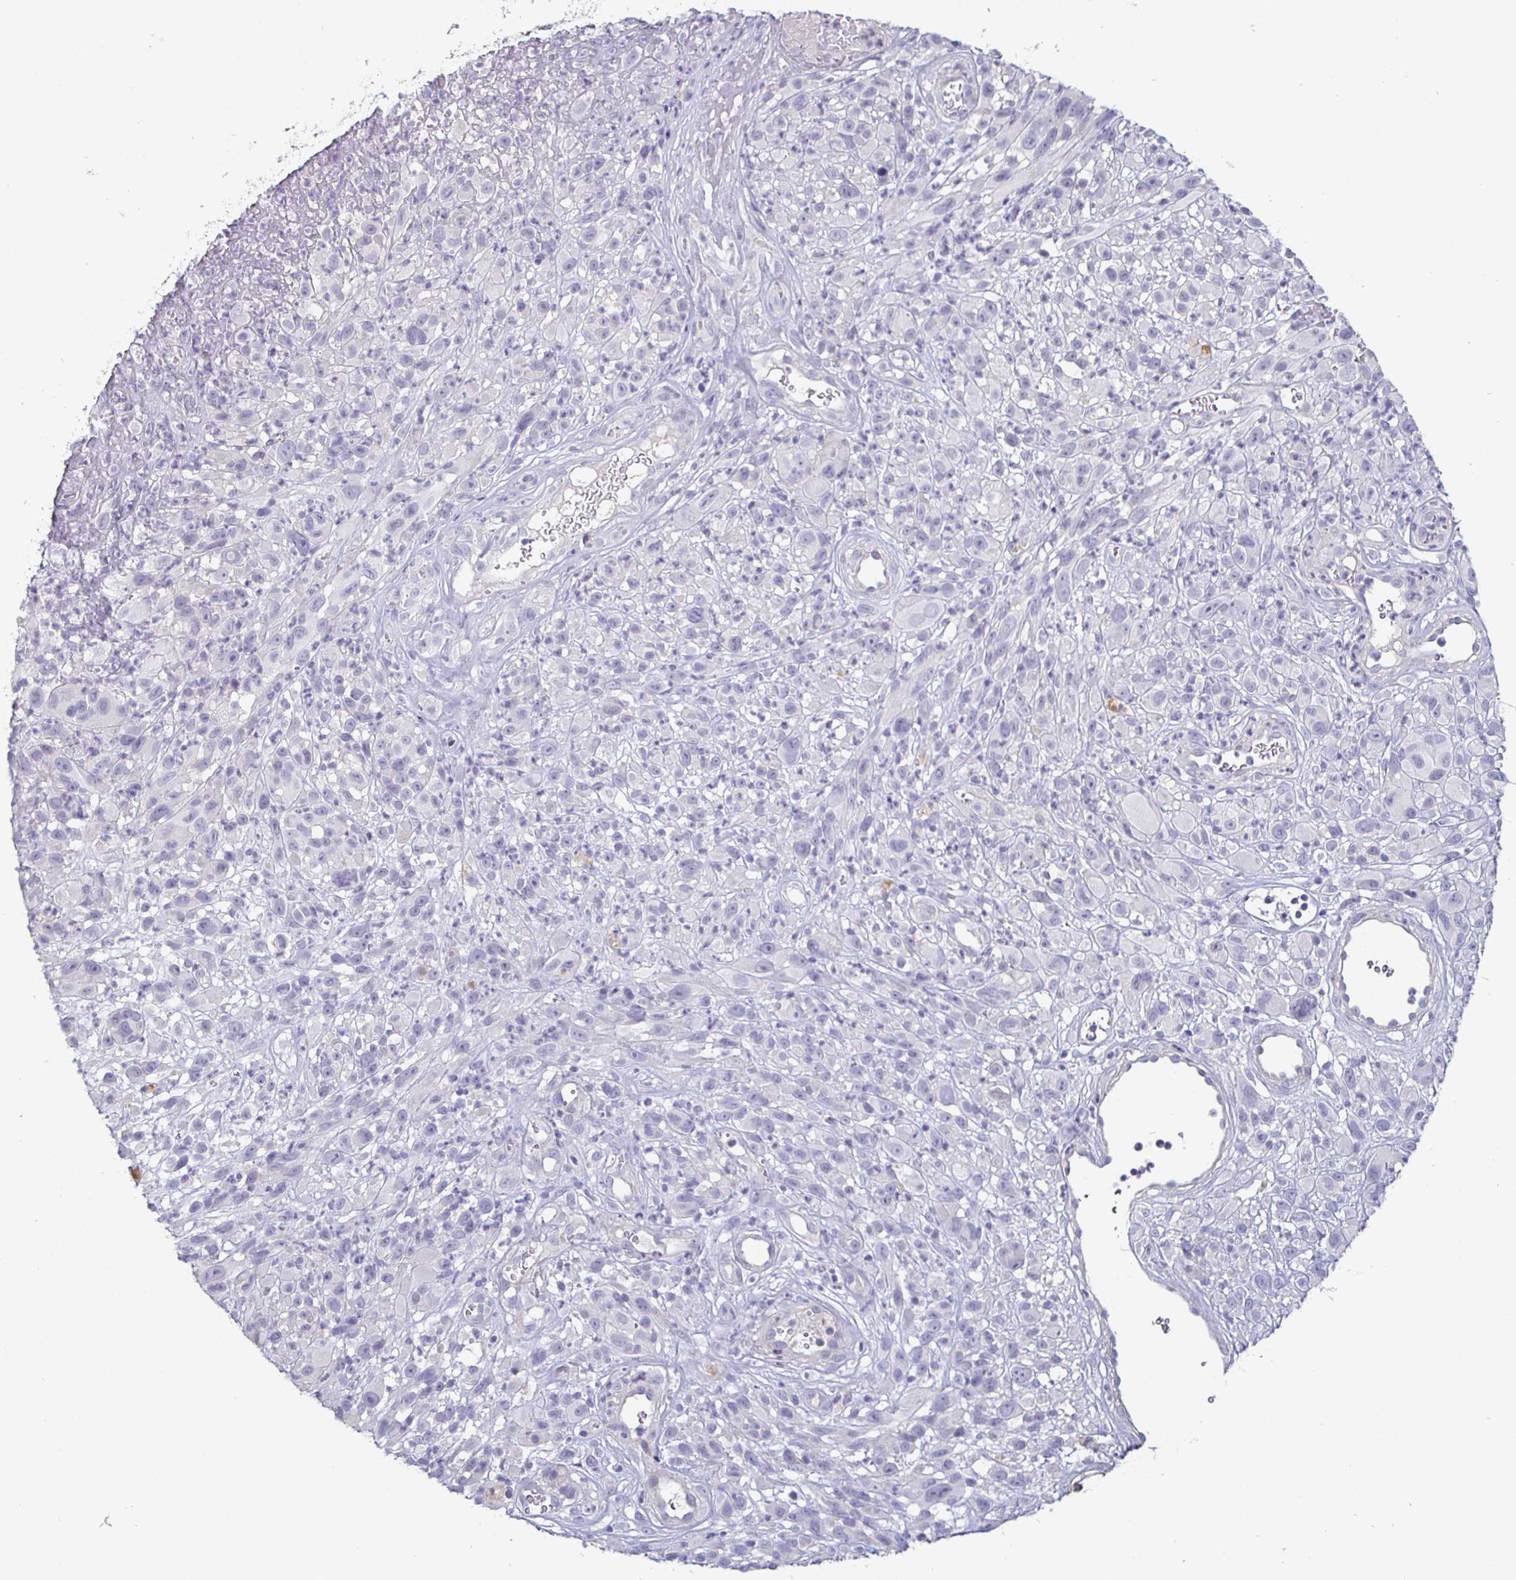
{"staining": {"intensity": "negative", "quantity": "none", "location": "none"}, "tissue": "melanoma", "cell_type": "Tumor cells", "image_type": "cancer", "snomed": [{"axis": "morphology", "description": "Malignant melanoma, NOS"}, {"axis": "topography", "description": "Skin"}], "caption": "DAB immunohistochemical staining of human malignant melanoma shows no significant staining in tumor cells.", "gene": "ENPP1", "patient": {"sex": "male", "age": 68}}